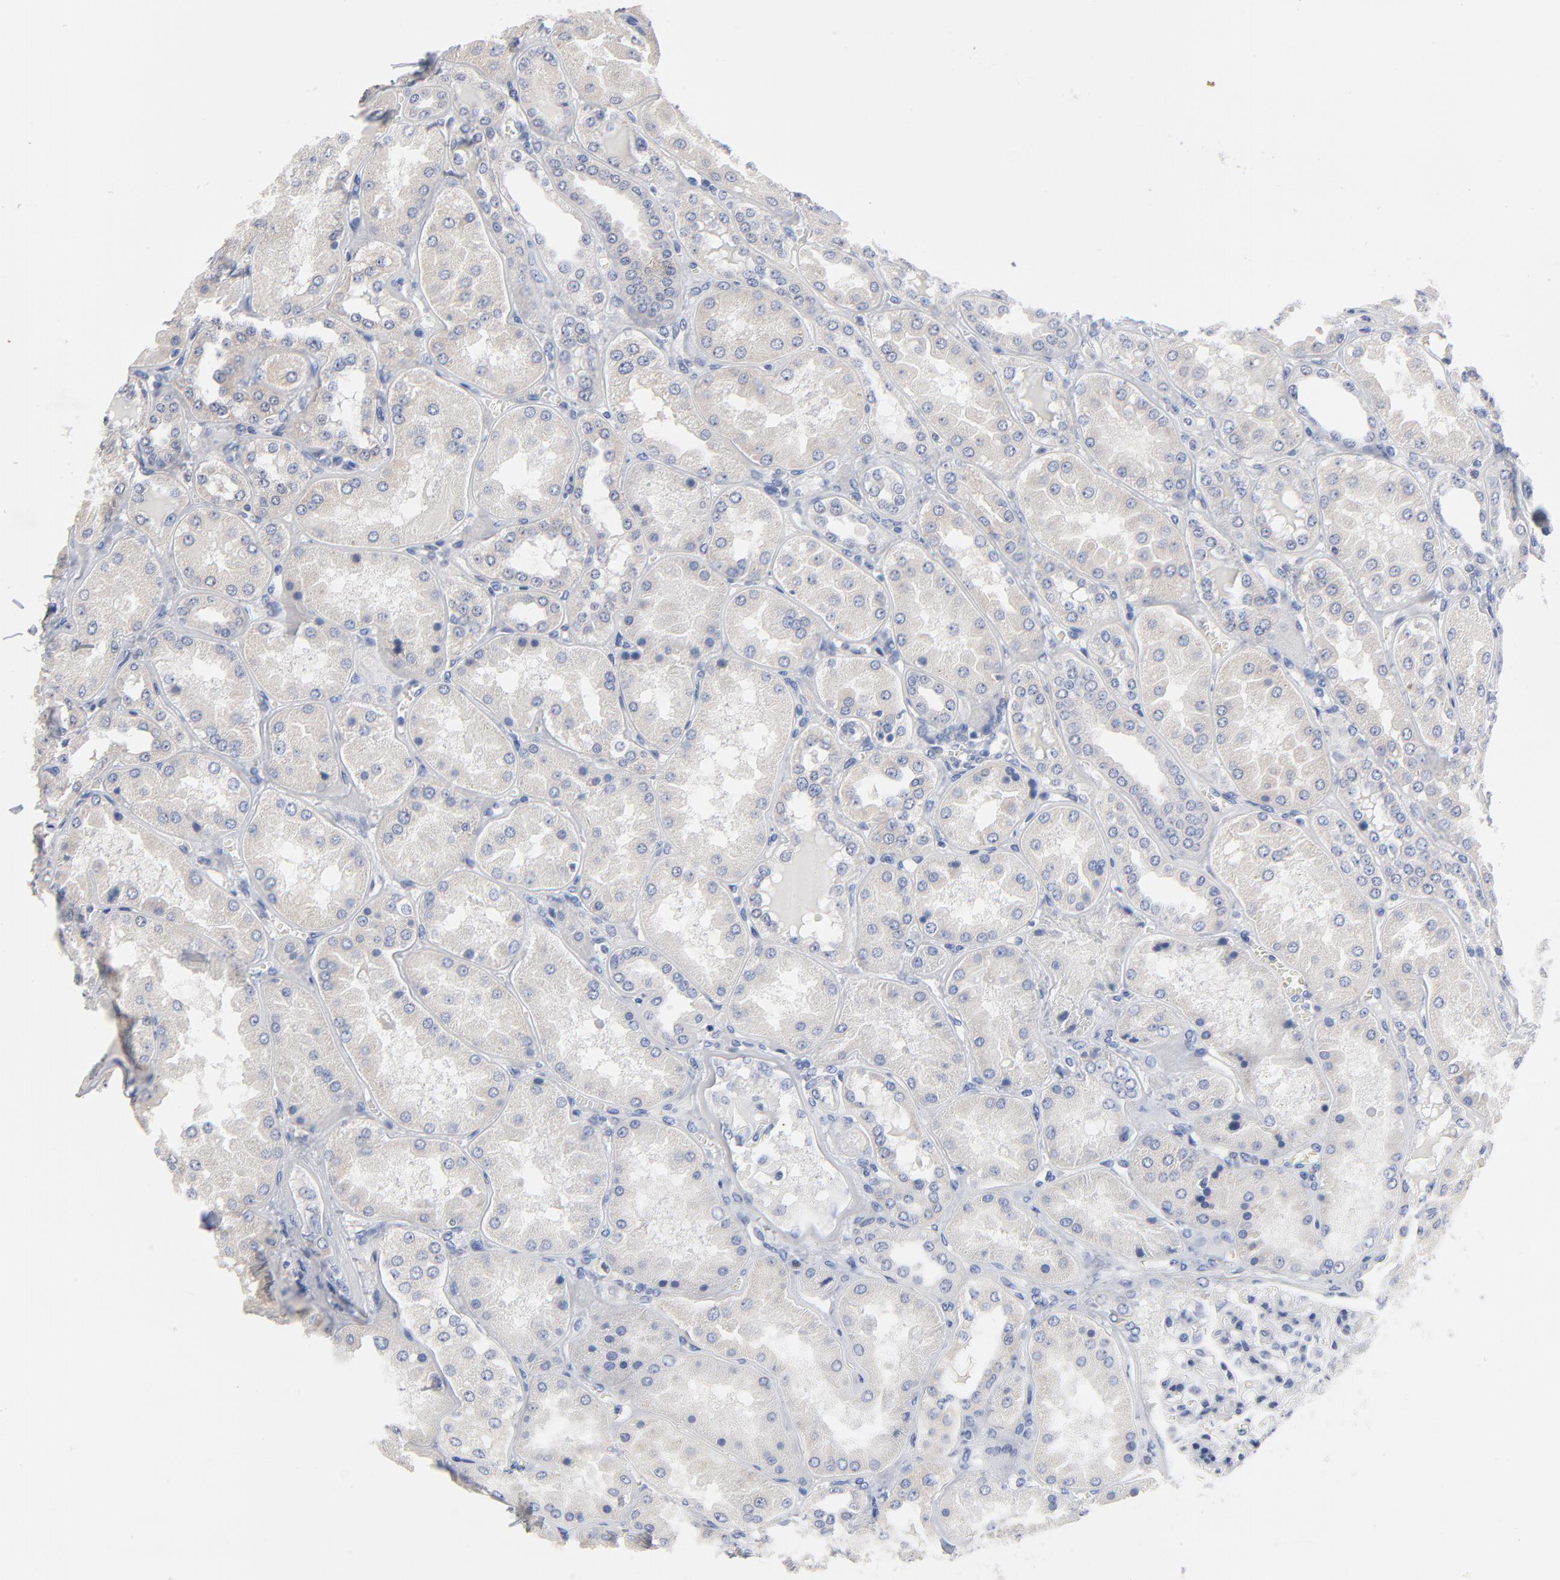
{"staining": {"intensity": "negative", "quantity": "none", "location": "none"}, "tissue": "kidney", "cell_type": "Cells in glomeruli", "image_type": "normal", "snomed": [{"axis": "morphology", "description": "Normal tissue, NOS"}, {"axis": "topography", "description": "Kidney"}], "caption": "DAB (3,3'-diaminobenzidine) immunohistochemical staining of normal human kidney shows no significant expression in cells in glomeruli.", "gene": "AADAC", "patient": {"sex": "female", "age": 56}}